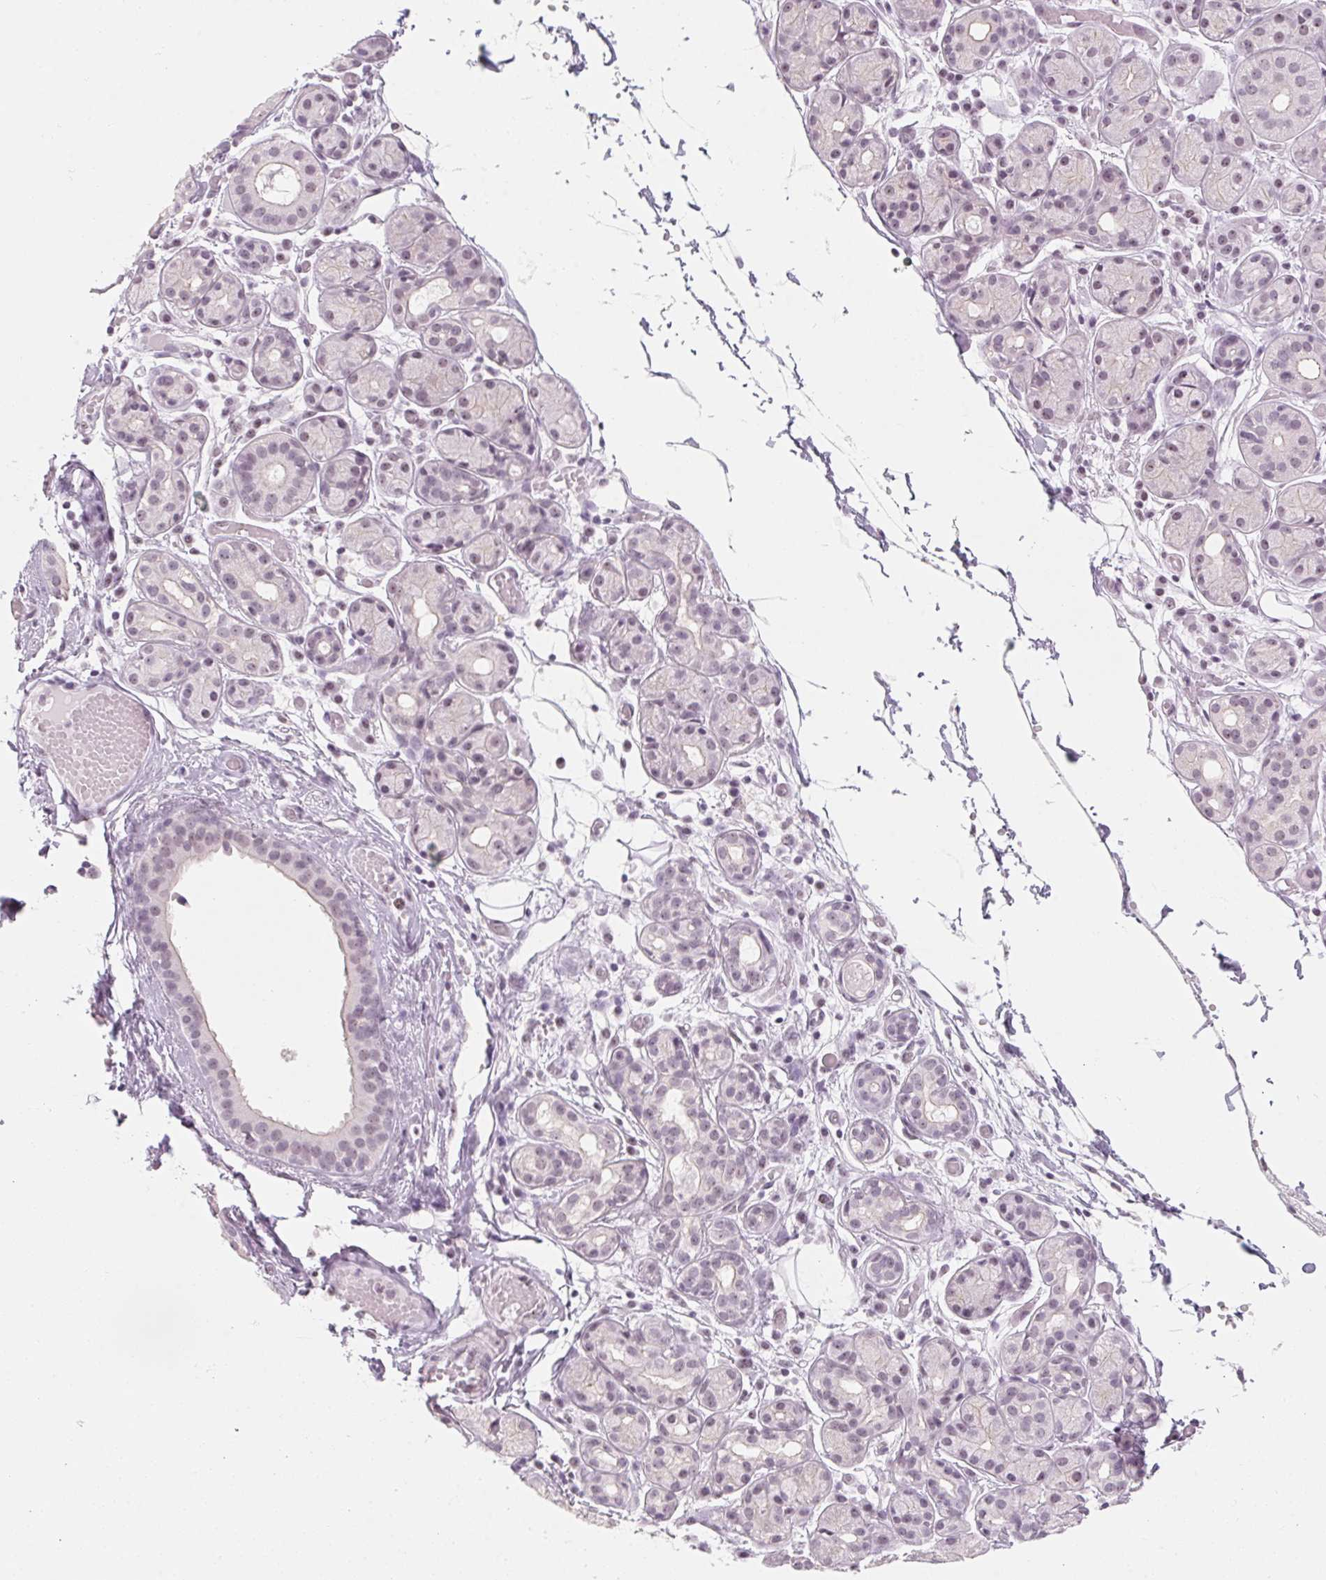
{"staining": {"intensity": "negative", "quantity": "none", "location": "none"}, "tissue": "salivary gland", "cell_type": "Glandular cells", "image_type": "normal", "snomed": [{"axis": "morphology", "description": "Normal tissue, NOS"}, {"axis": "topography", "description": "Salivary gland"}, {"axis": "topography", "description": "Peripheral nerve tissue"}], "caption": "This histopathology image is of normal salivary gland stained with immunohistochemistry (IHC) to label a protein in brown with the nuclei are counter-stained blue. There is no positivity in glandular cells.", "gene": "ZIC4", "patient": {"sex": "male", "age": 71}}